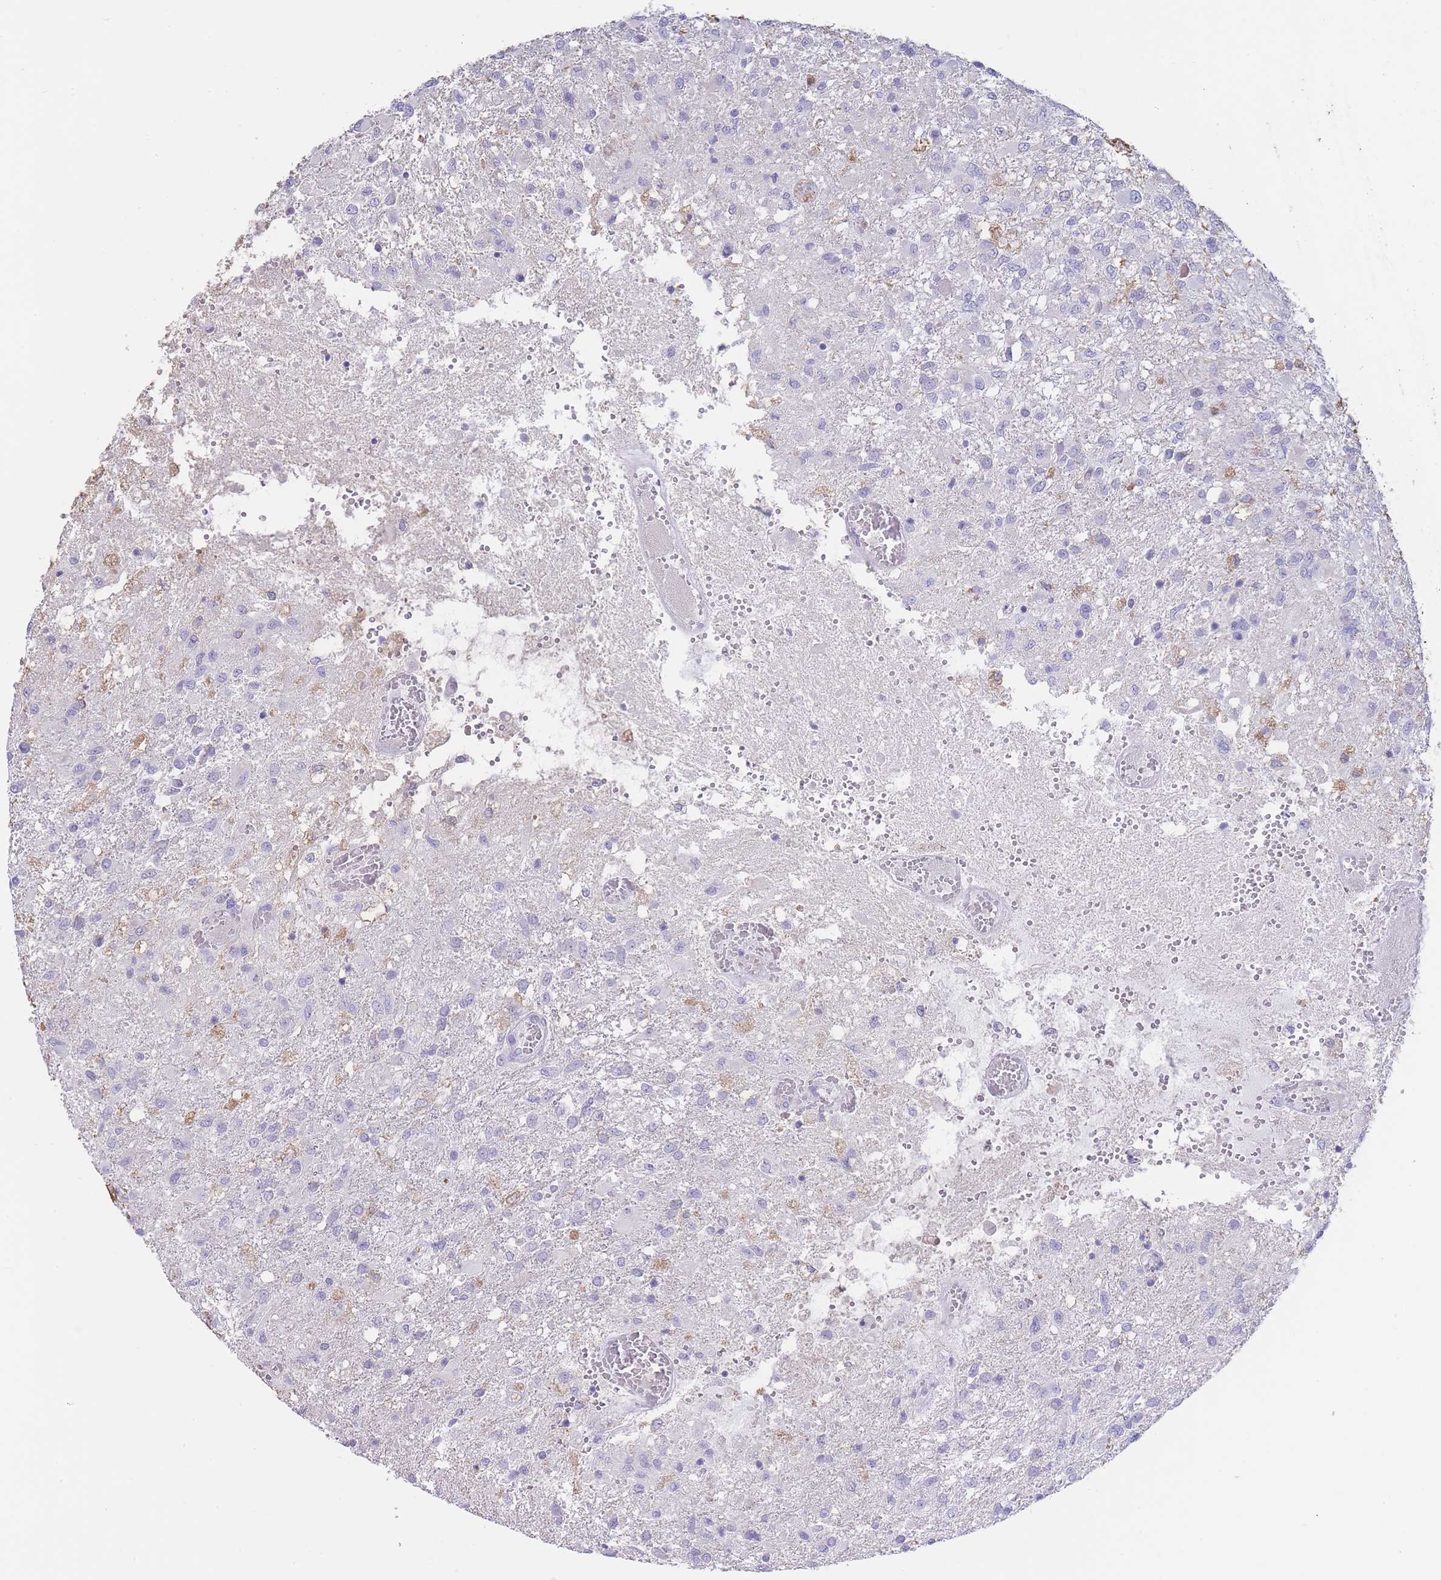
{"staining": {"intensity": "negative", "quantity": "none", "location": "none"}, "tissue": "glioma", "cell_type": "Tumor cells", "image_type": "cancer", "snomed": [{"axis": "morphology", "description": "Glioma, malignant, High grade"}, {"axis": "topography", "description": "Brain"}], "caption": "This is an IHC histopathology image of human malignant glioma (high-grade). There is no positivity in tumor cells.", "gene": "CD37", "patient": {"sex": "female", "age": 74}}